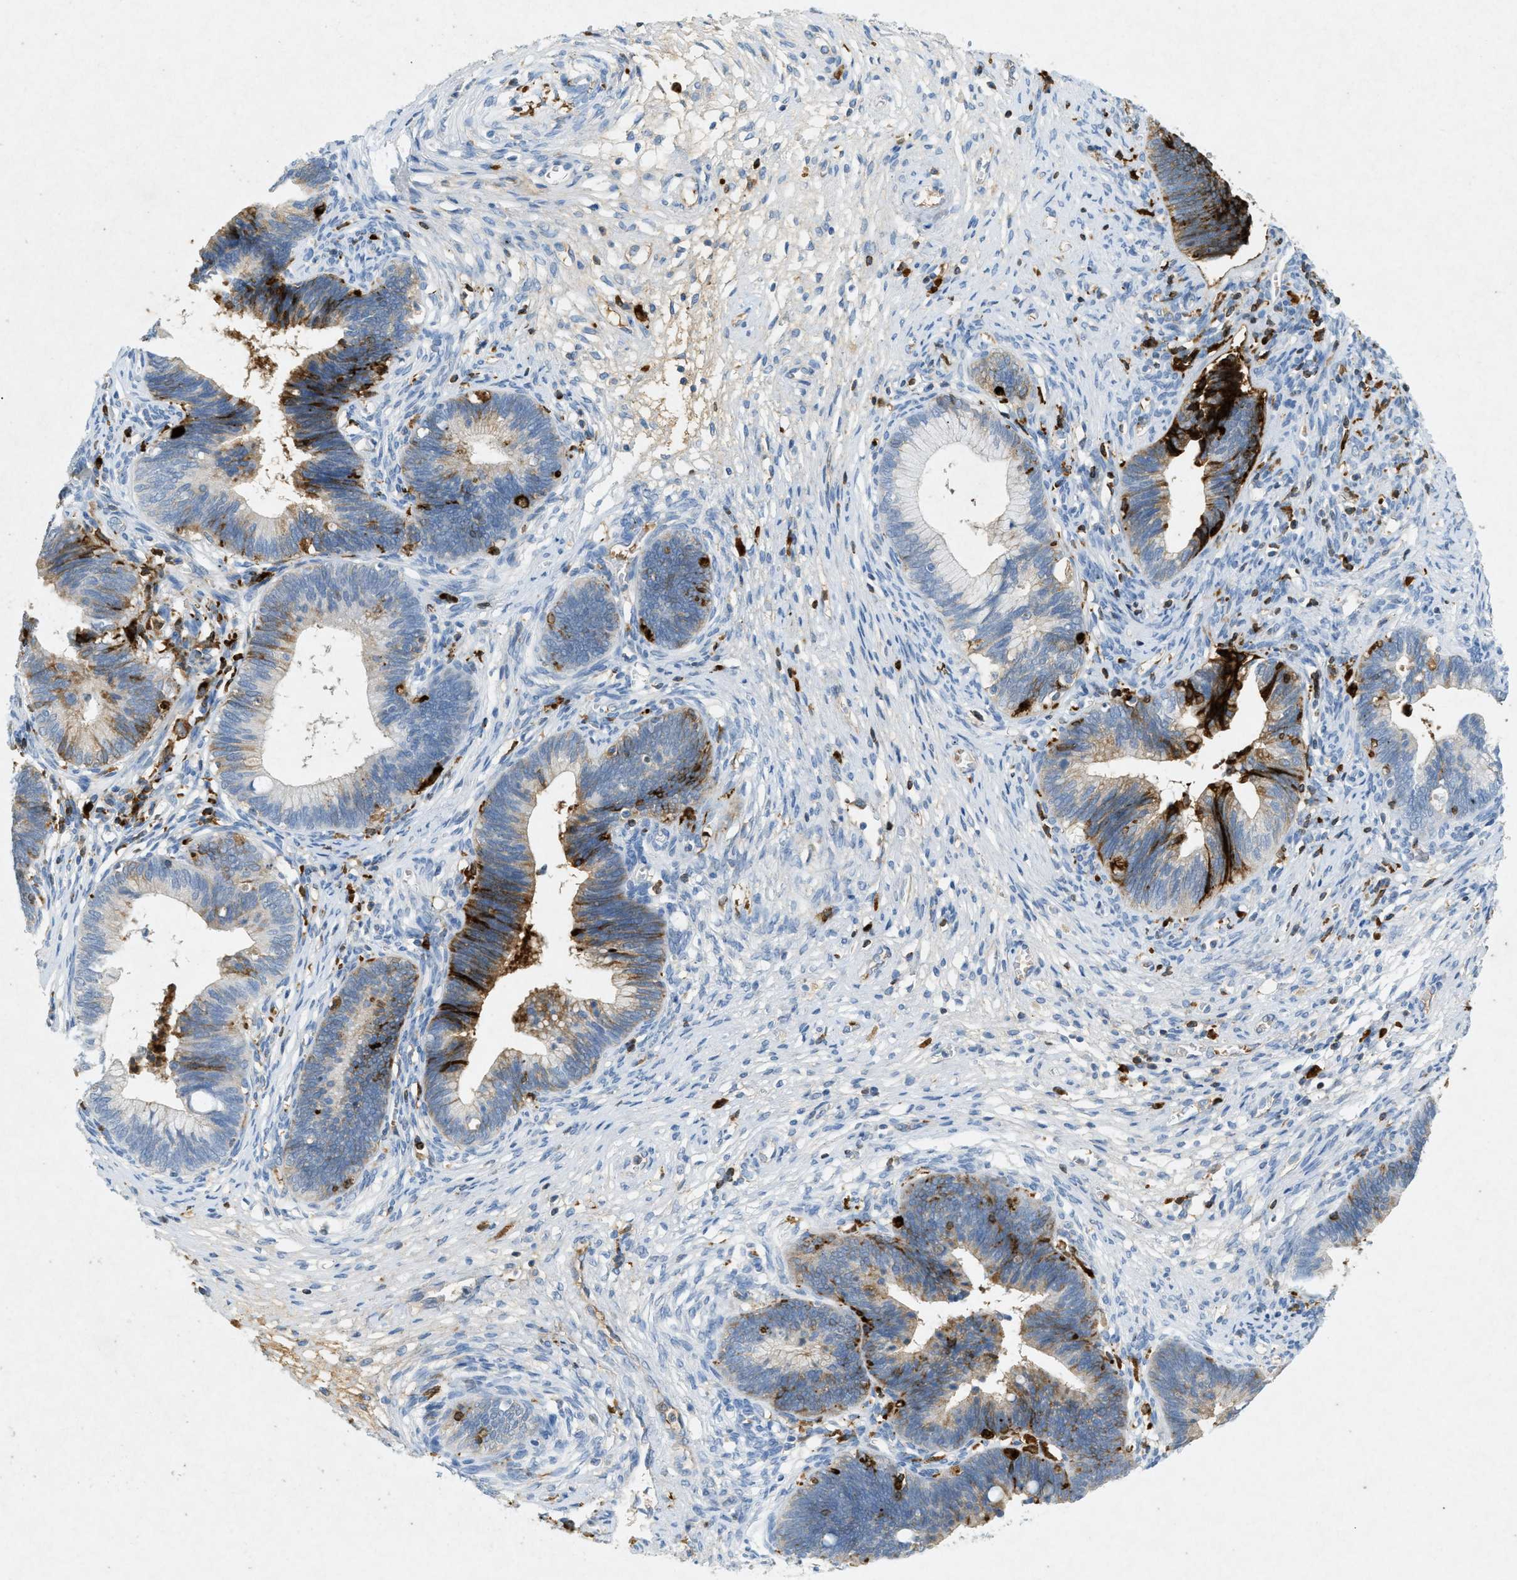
{"staining": {"intensity": "strong", "quantity": "<25%", "location": "cytoplasmic/membranous"}, "tissue": "cervical cancer", "cell_type": "Tumor cells", "image_type": "cancer", "snomed": [{"axis": "morphology", "description": "Adenocarcinoma, NOS"}, {"axis": "topography", "description": "Cervix"}], "caption": "Cervical cancer (adenocarcinoma) stained with IHC exhibits strong cytoplasmic/membranous positivity in approximately <25% of tumor cells.", "gene": "F2", "patient": {"sex": "female", "age": 44}}